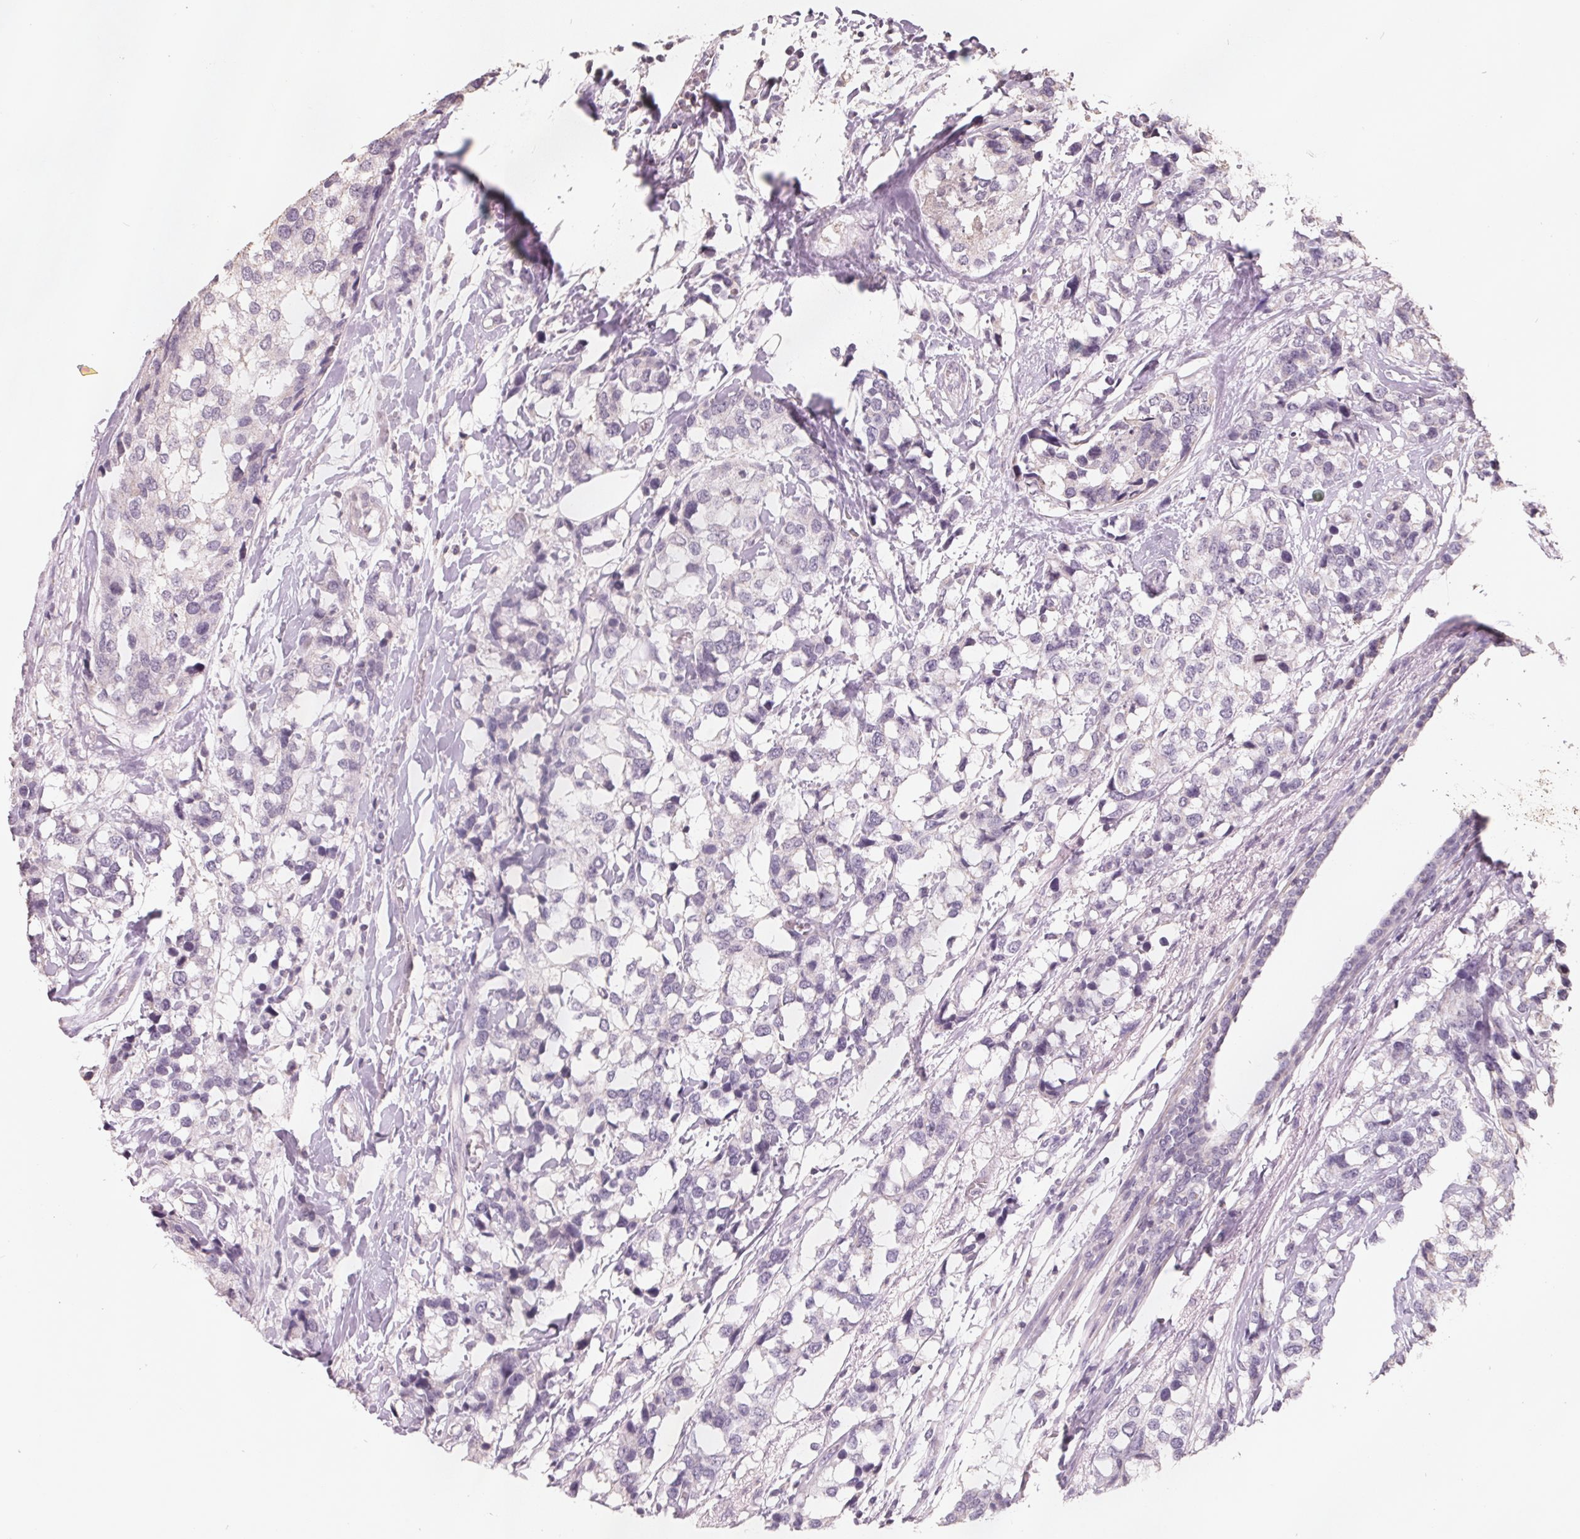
{"staining": {"intensity": "negative", "quantity": "none", "location": "none"}, "tissue": "breast cancer", "cell_type": "Tumor cells", "image_type": "cancer", "snomed": [{"axis": "morphology", "description": "Lobular carcinoma"}, {"axis": "topography", "description": "Breast"}], "caption": "Immunohistochemistry image of lobular carcinoma (breast) stained for a protein (brown), which demonstrates no positivity in tumor cells.", "gene": "FTCD", "patient": {"sex": "female", "age": 59}}